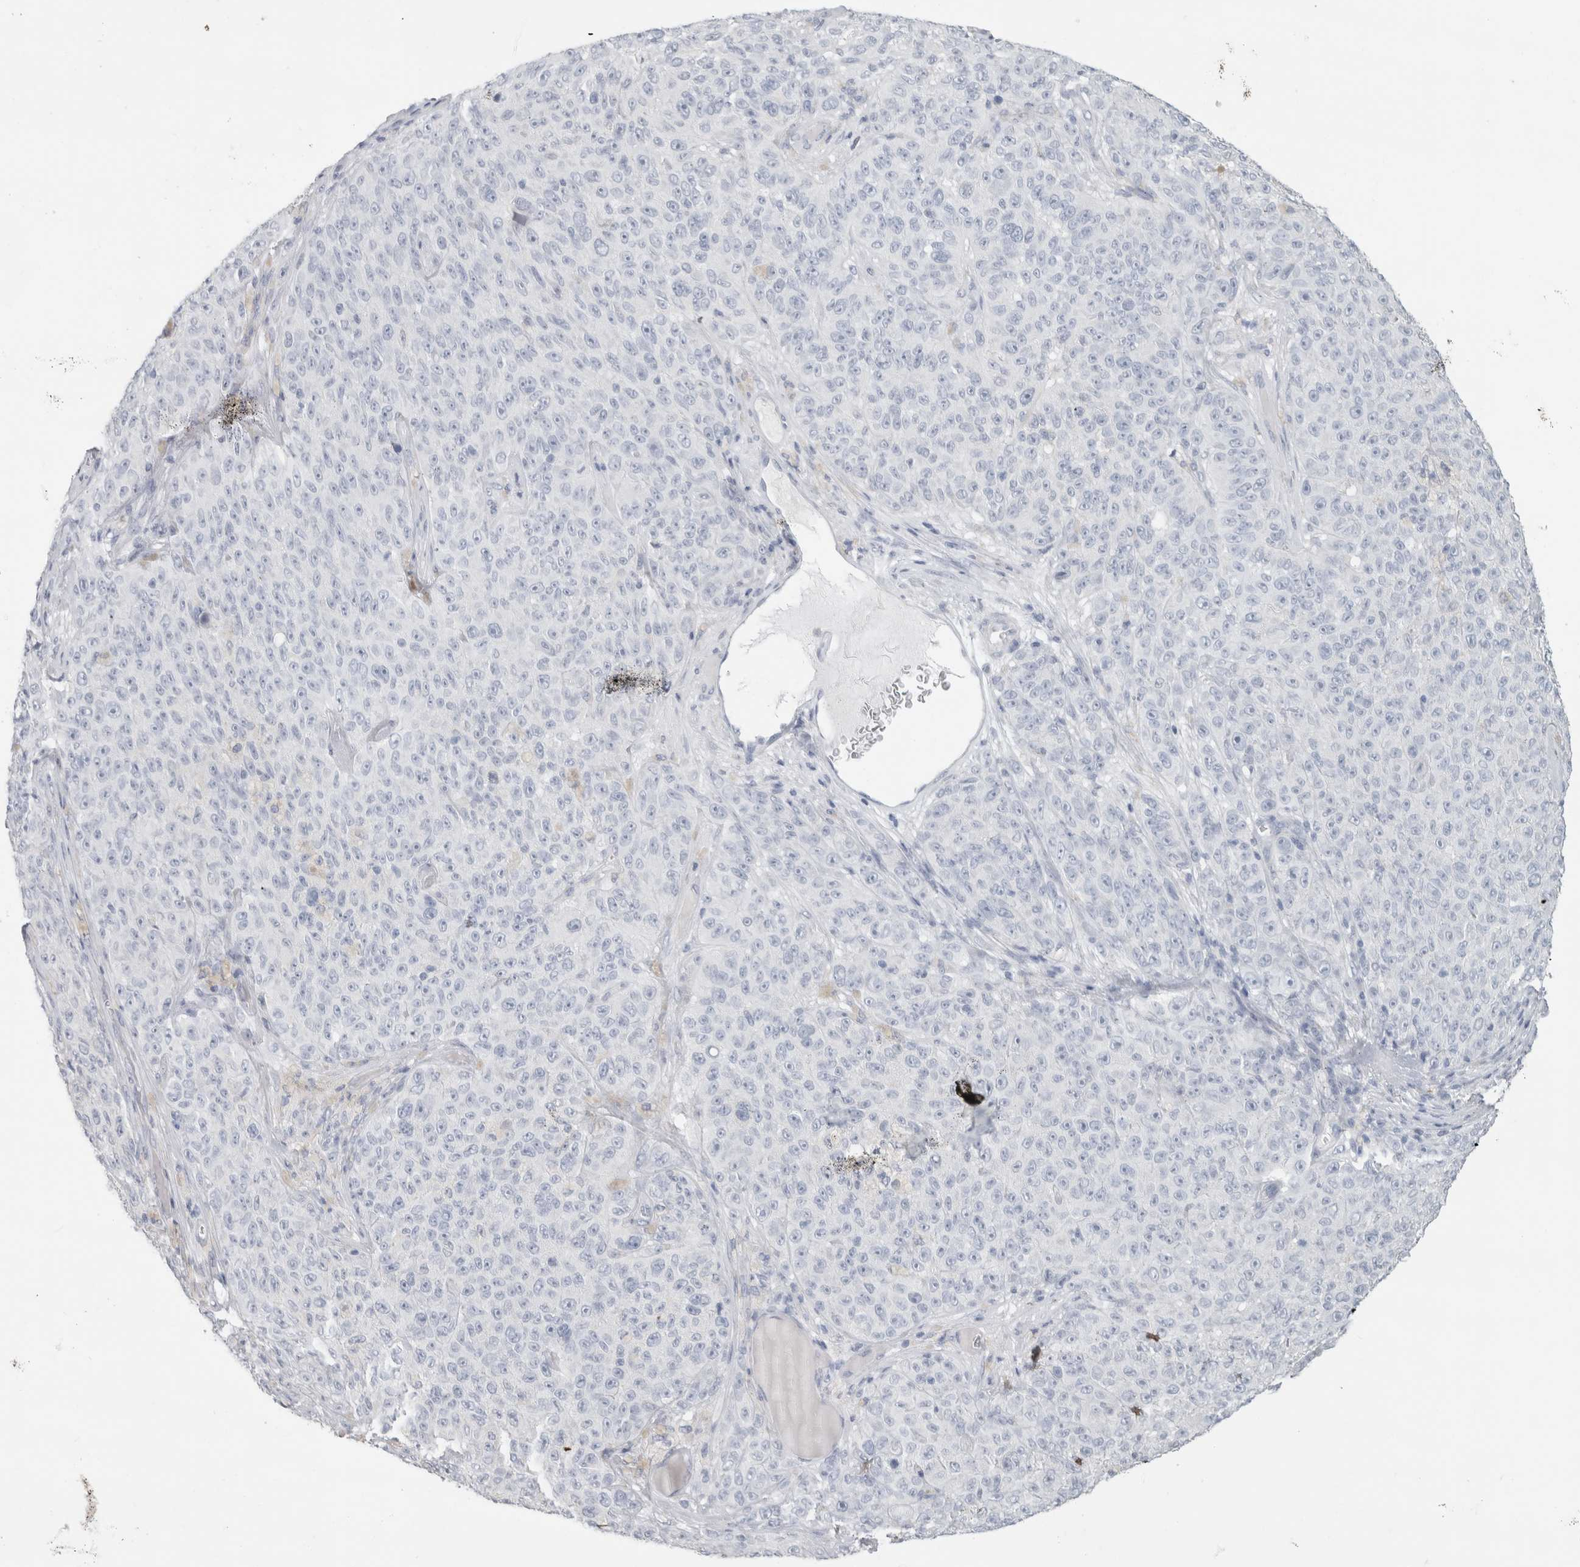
{"staining": {"intensity": "negative", "quantity": "none", "location": "none"}, "tissue": "melanoma", "cell_type": "Tumor cells", "image_type": "cancer", "snomed": [{"axis": "morphology", "description": "Malignant melanoma, NOS"}, {"axis": "topography", "description": "Skin"}], "caption": "The immunohistochemistry histopathology image has no significant expression in tumor cells of malignant melanoma tissue.", "gene": "SLC6A1", "patient": {"sex": "female", "age": 82}}